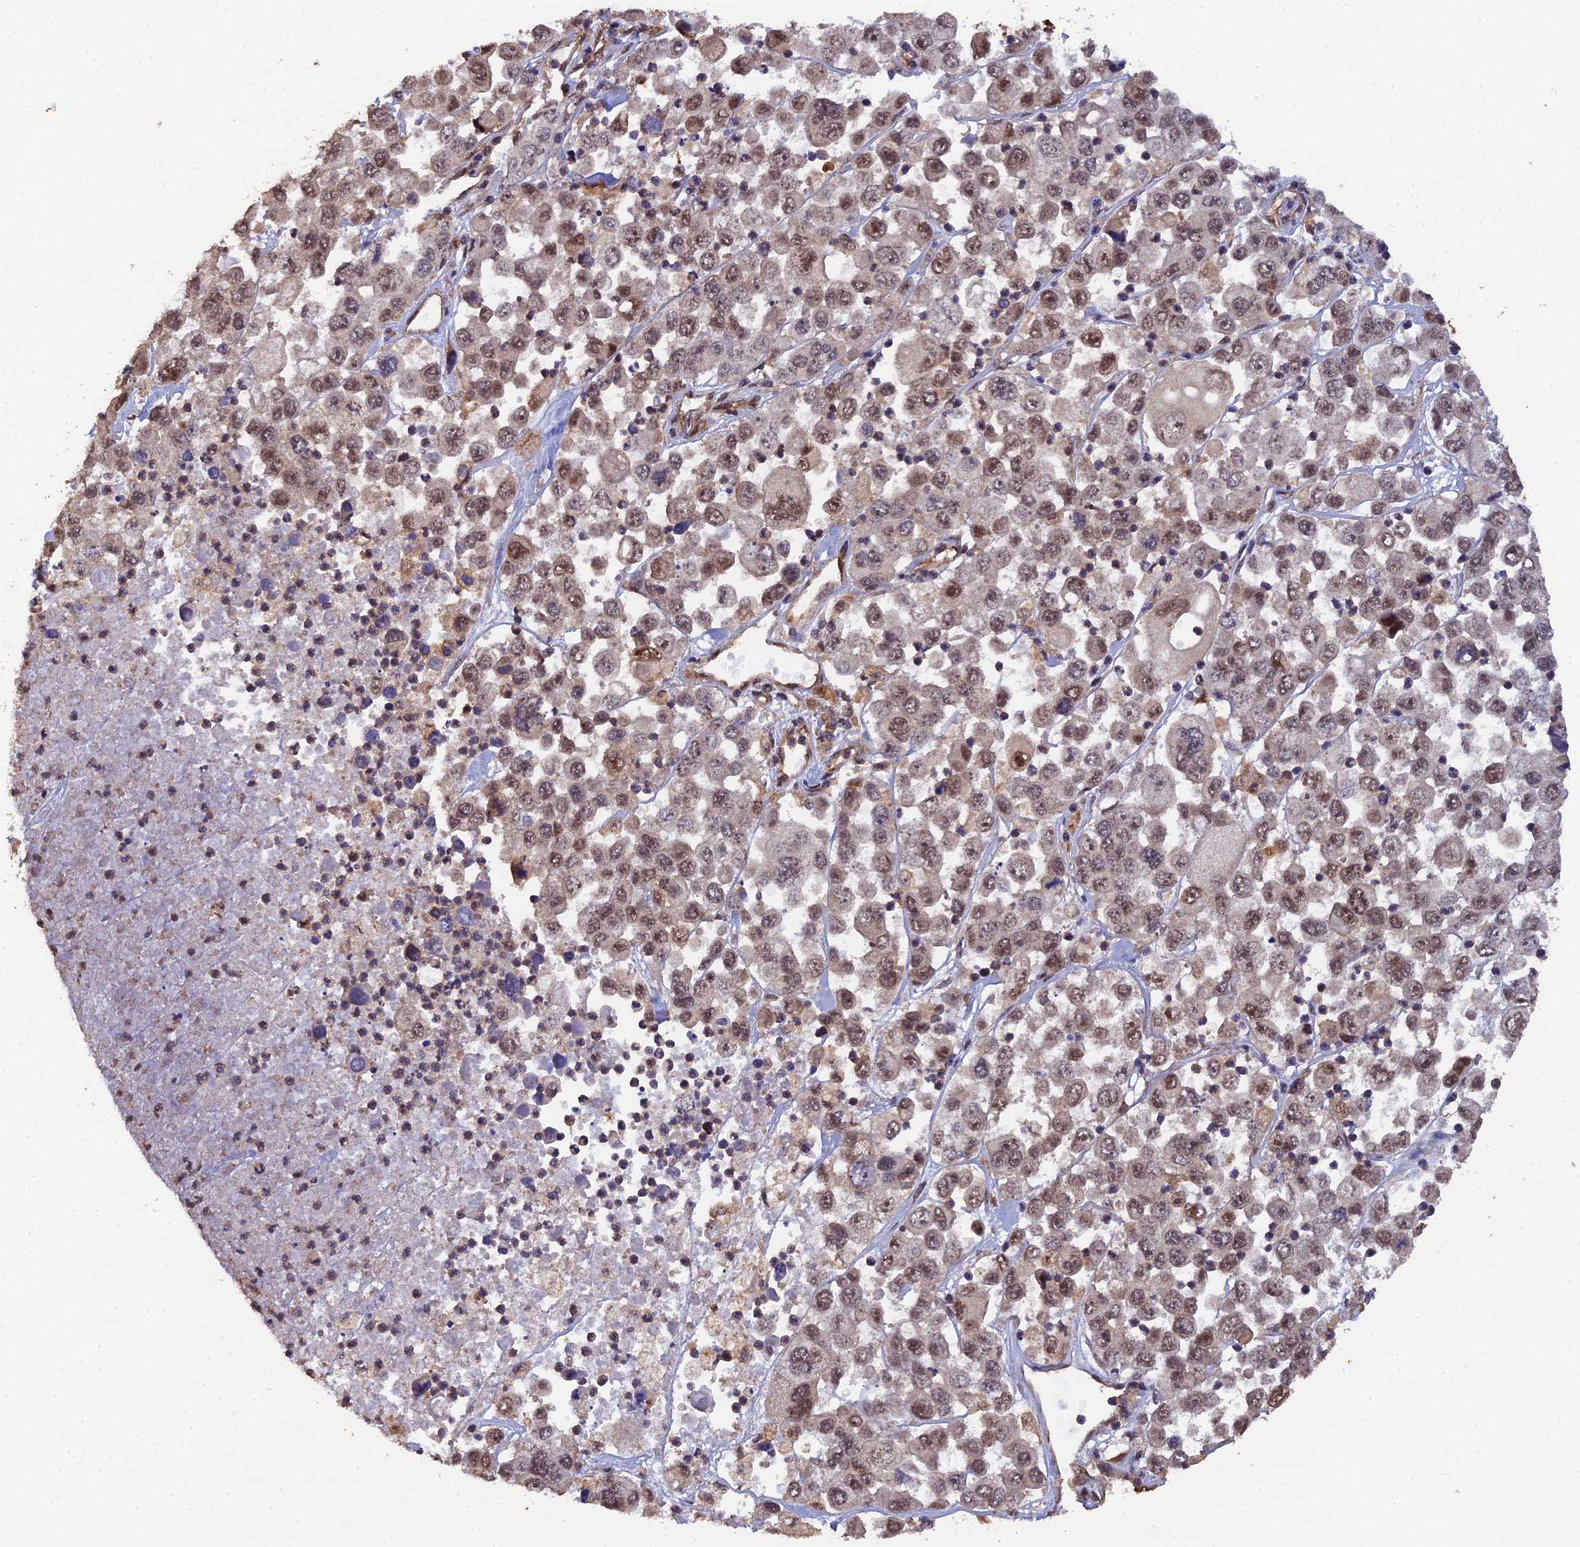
{"staining": {"intensity": "moderate", "quantity": ">75%", "location": "nuclear"}, "tissue": "melanoma", "cell_type": "Tumor cells", "image_type": "cancer", "snomed": [{"axis": "morphology", "description": "Malignant melanoma, Metastatic site"}, {"axis": "topography", "description": "Lymph node"}], "caption": "Immunohistochemistry histopathology image of human melanoma stained for a protein (brown), which demonstrates medium levels of moderate nuclear expression in approximately >75% of tumor cells.", "gene": "RALGAPA2", "patient": {"sex": "female", "age": 54}}